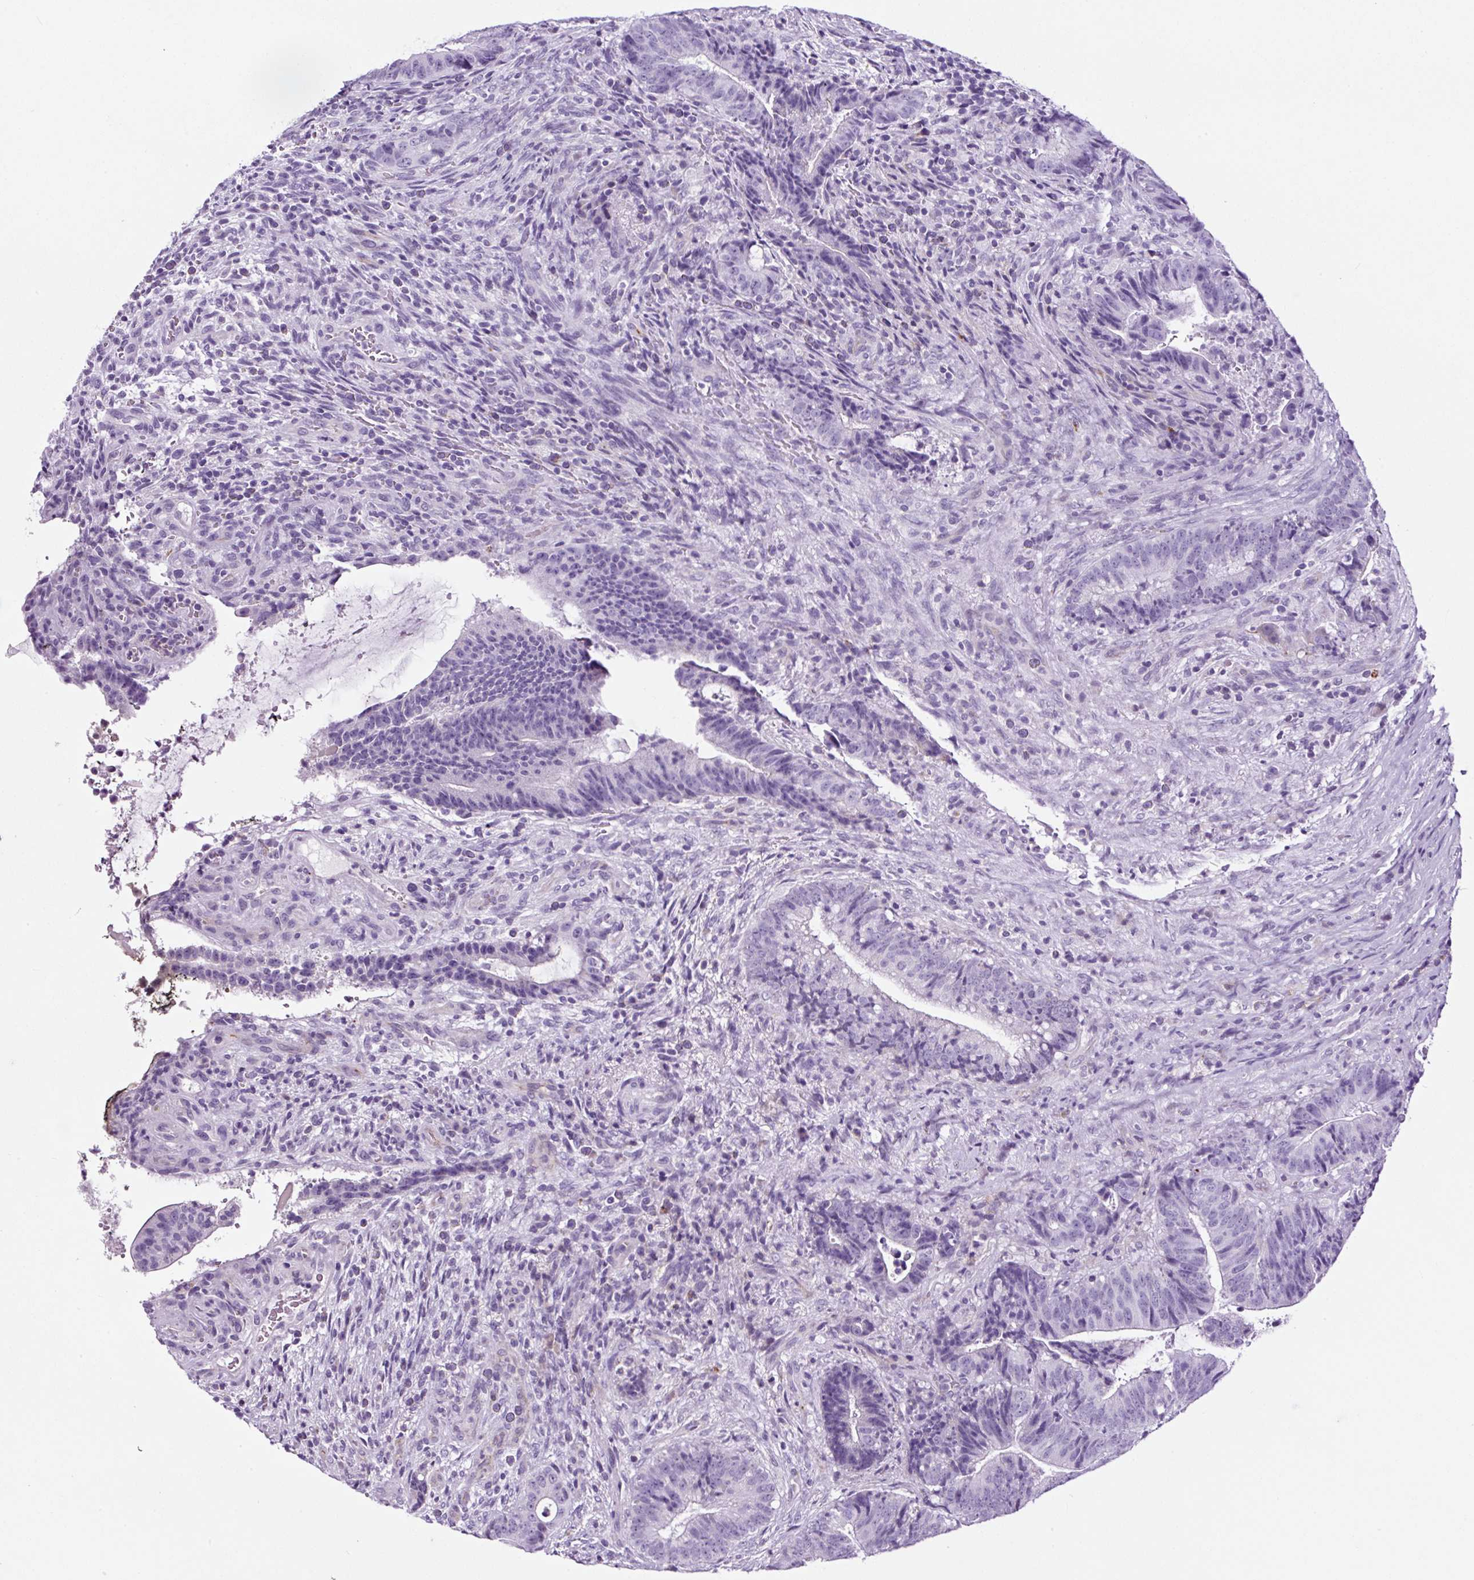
{"staining": {"intensity": "negative", "quantity": "none", "location": "none"}, "tissue": "colorectal cancer", "cell_type": "Tumor cells", "image_type": "cancer", "snomed": [{"axis": "morphology", "description": "Adenocarcinoma, NOS"}, {"axis": "topography", "description": "Colon"}], "caption": "An immunohistochemistry micrograph of adenocarcinoma (colorectal) is shown. There is no staining in tumor cells of adenocarcinoma (colorectal). The staining was performed using DAB to visualize the protein expression in brown, while the nuclei were stained in blue with hematoxylin (Magnification: 20x).", "gene": "TAFA3", "patient": {"sex": "female", "age": 43}}